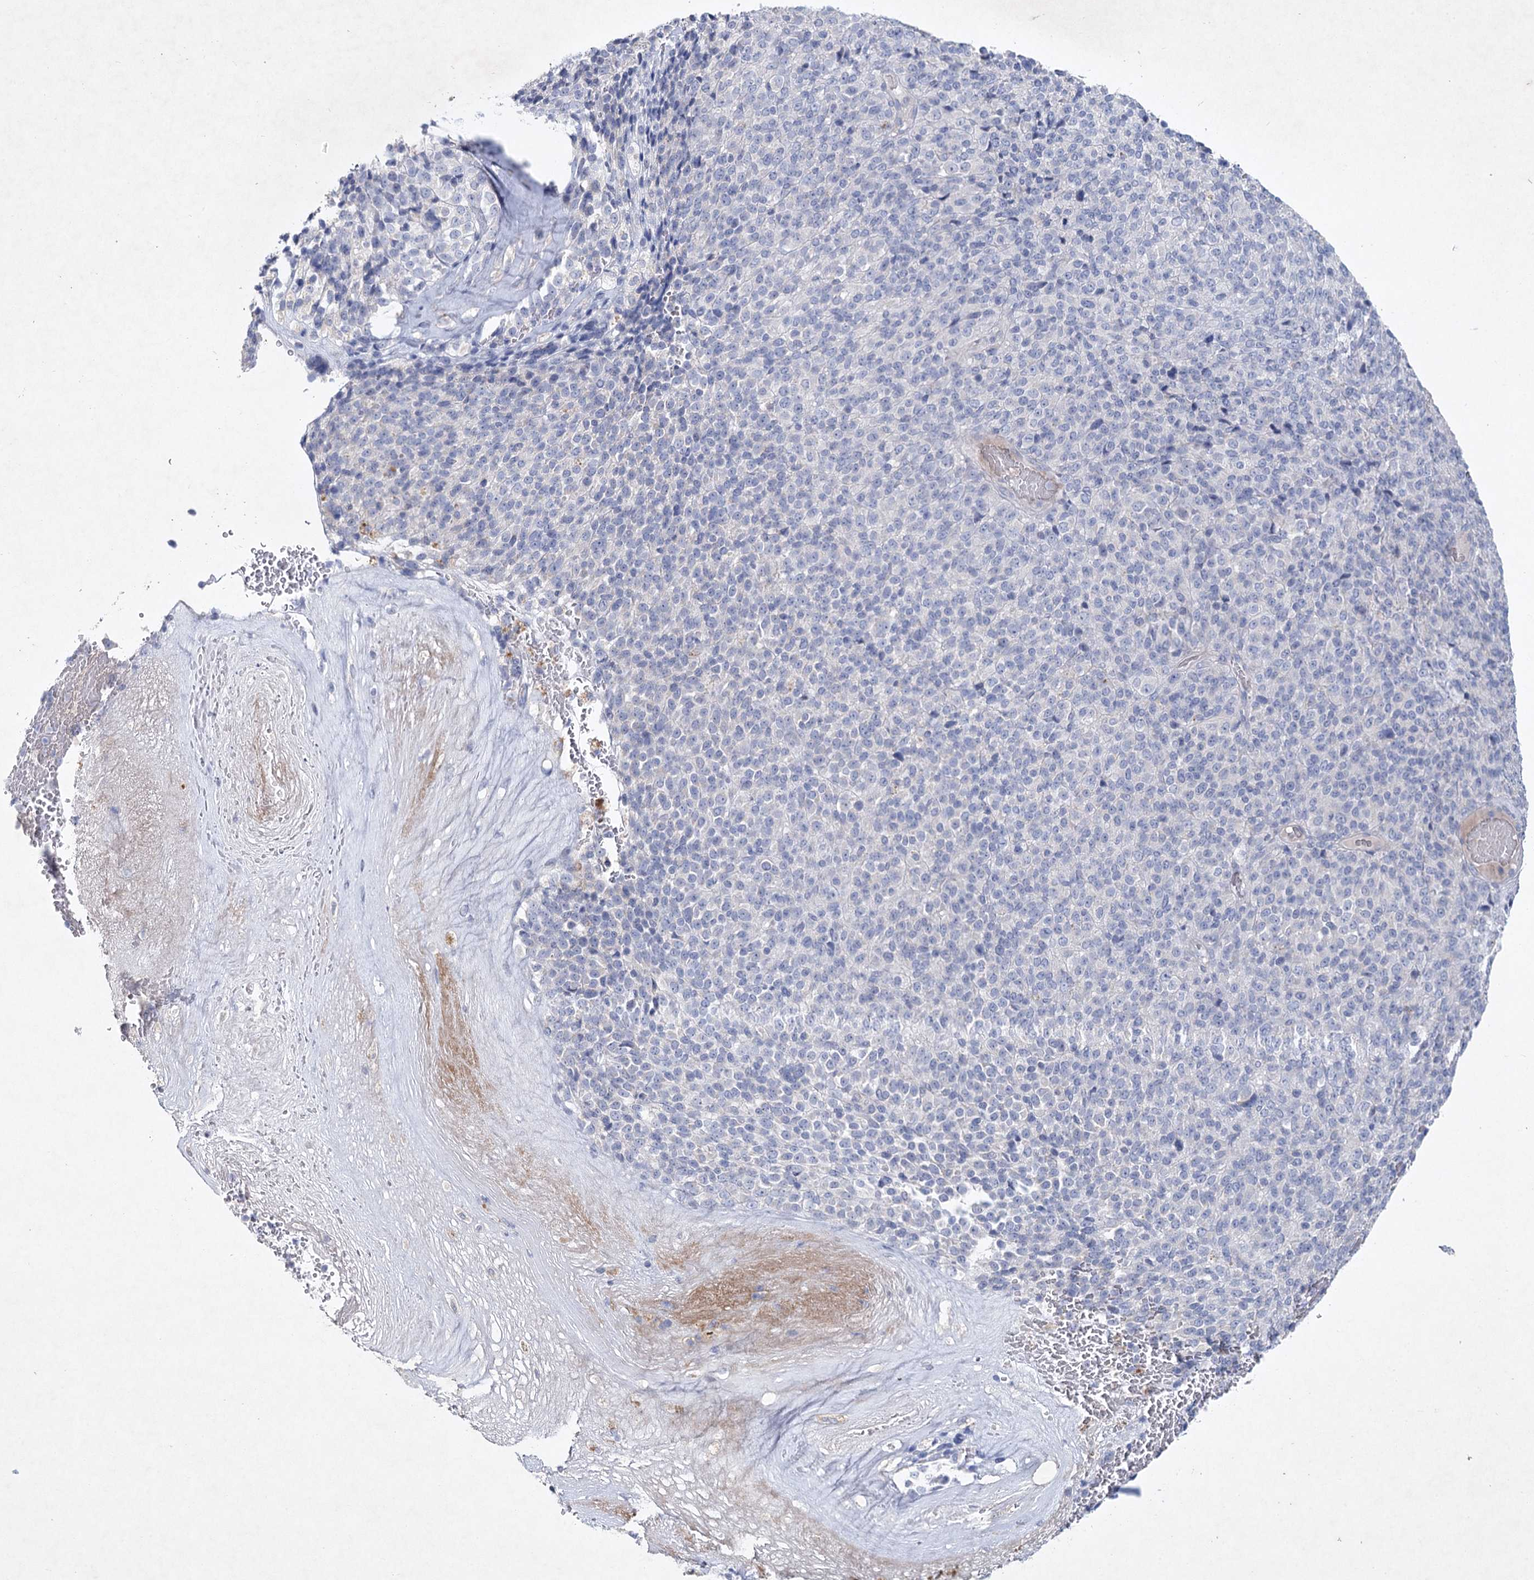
{"staining": {"intensity": "negative", "quantity": "none", "location": "none"}, "tissue": "melanoma", "cell_type": "Tumor cells", "image_type": "cancer", "snomed": [{"axis": "morphology", "description": "Malignant melanoma, Metastatic site"}, {"axis": "topography", "description": "Brain"}], "caption": "DAB immunohistochemical staining of human melanoma shows no significant positivity in tumor cells.", "gene": "MAP3K13", "patient": {"sex": "female", "age": 56}}